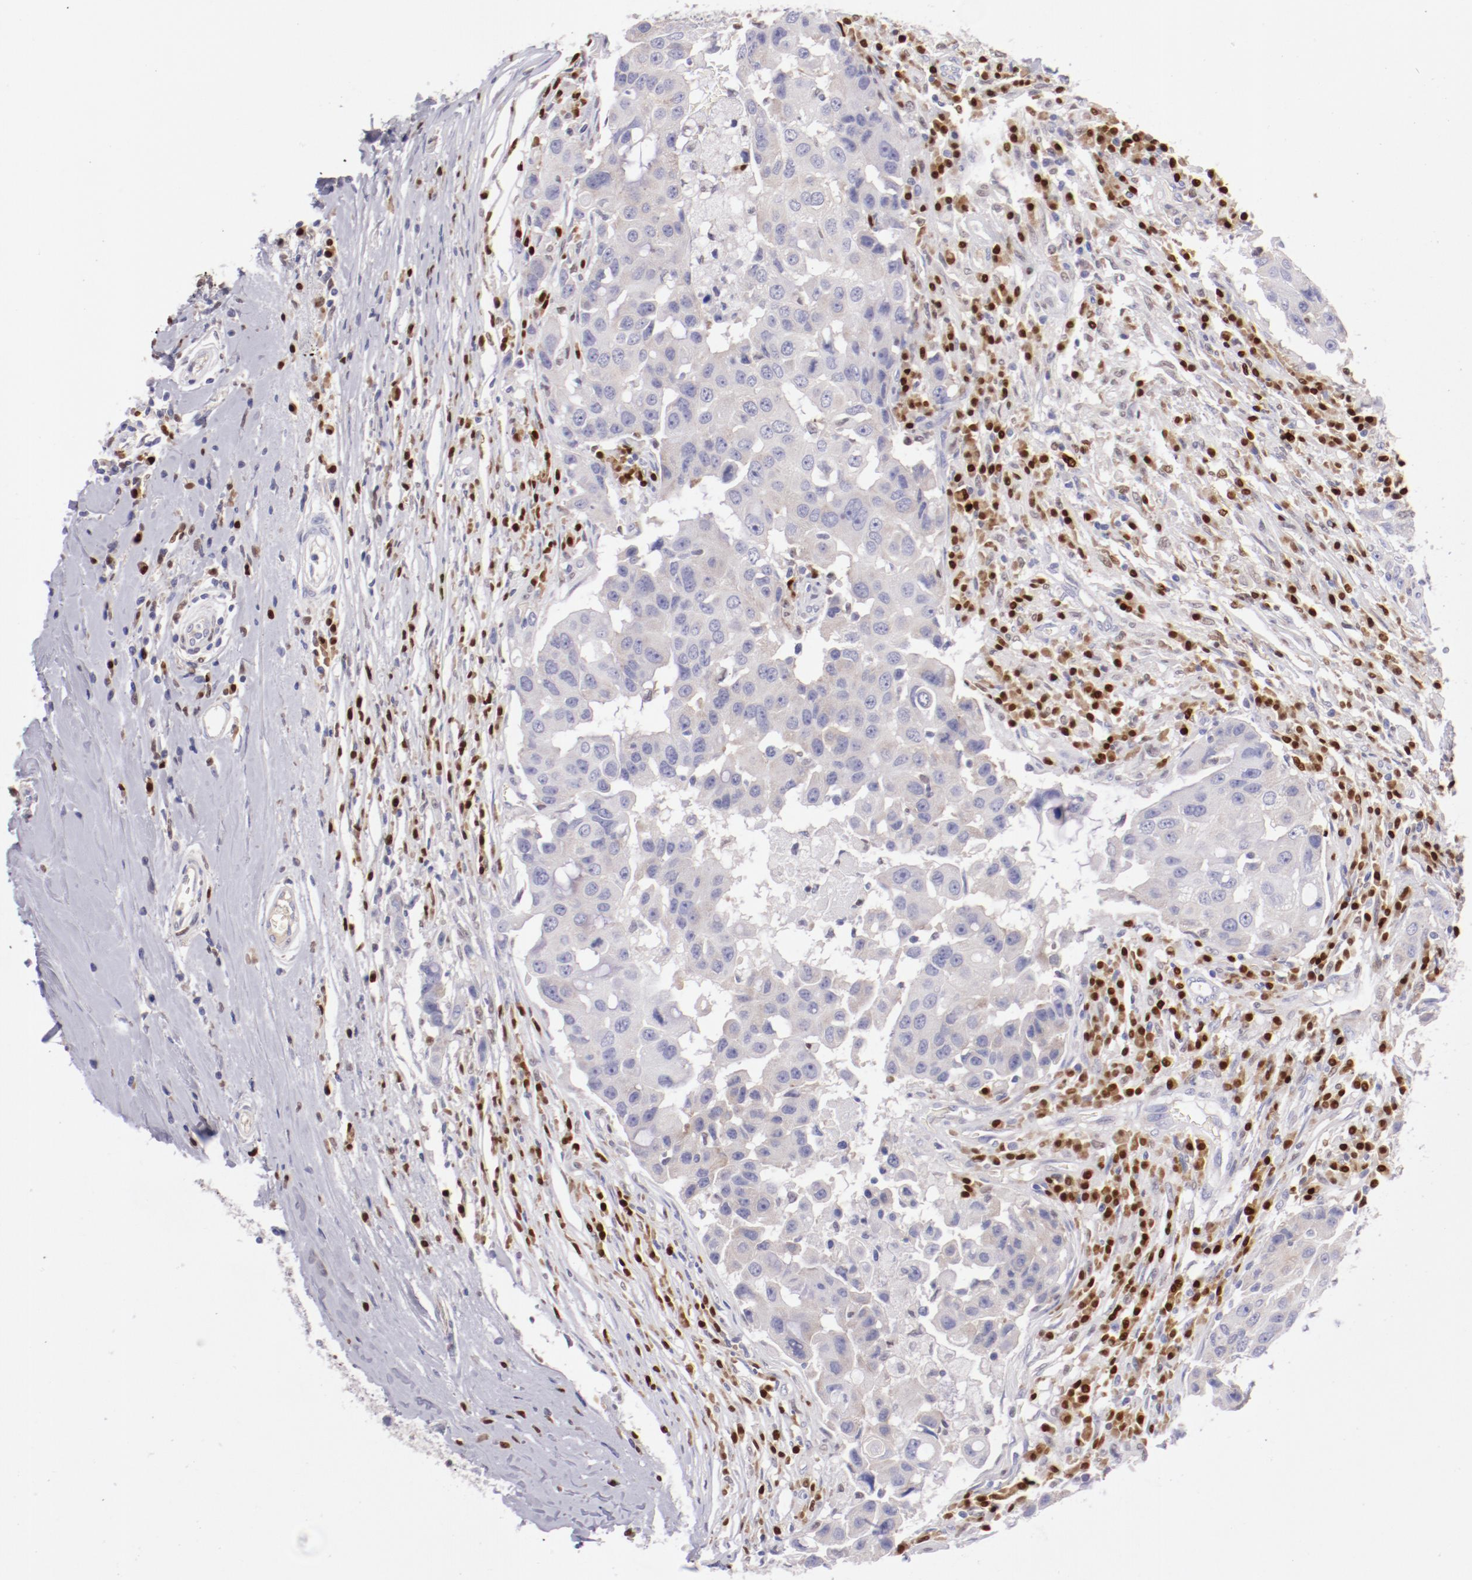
{"staining": {"intensity": "negative", "quantity": "none", "location": "none"}, "tissue": "breast cancer", "cell_type": "Tumor cells", "image_type": "cancer", "snomed": [{"axis": "morphology", "description": "Duct carcinoma"}, {"axis": "topography", "description": "Breast"}], "caption": "The IHC image has no significant staining in tumor cells of breast cancer tissue.", "gene": "IRF8", "patient": {"sex": "female", "age": 27}}